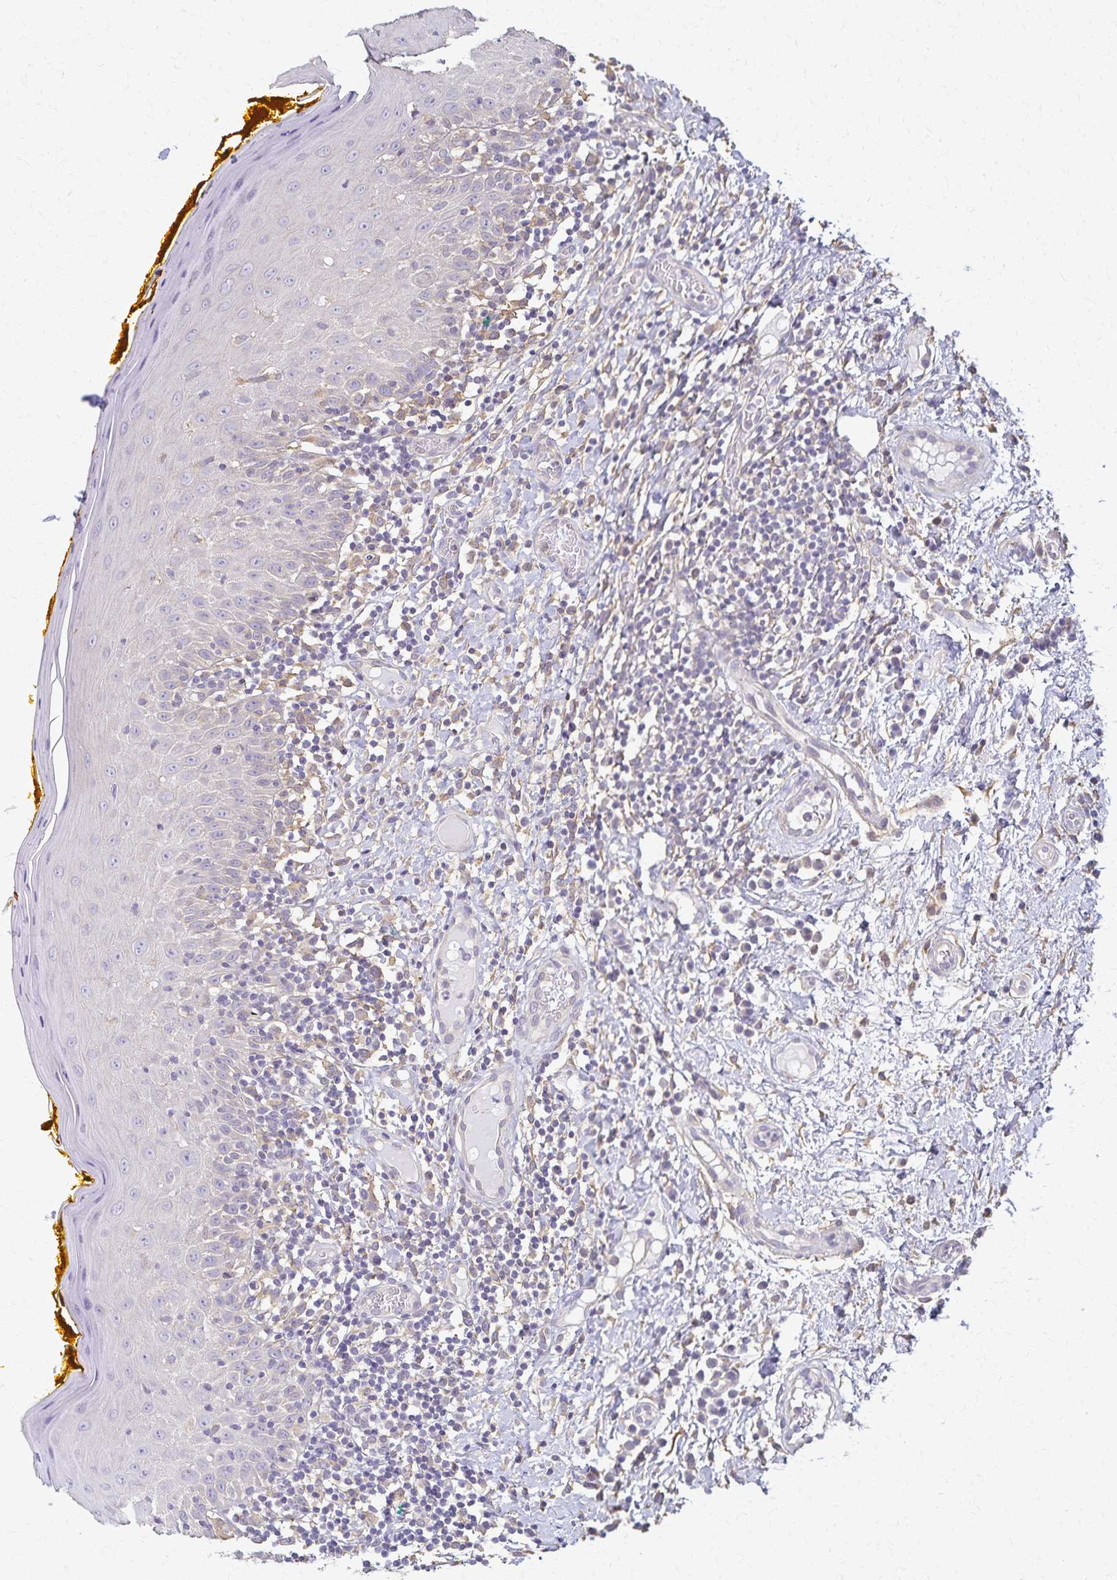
{"staining": {"intensity": "negative", "quantity": "none", "location": "none"}, "tissue": "oral mucosa", "cell_type": "Squamous epithelial cells", "image_type": "normal", "snomed": [{"axis": "morphology", "description": "Normal tissue, NOS"}, {"axis": "topography", "description": "Oral tissue"}, {"axis": "topography", "description": "Tounge, NOS"}], "caption": "Immunohistochemical staining of benign human oral mucosa demonstrates no significant positivity in squamous epithelial cells. (DAB (3,3'-diaminobenzidine) immunohistochemistry visualized using brightfield microscopy, high magnification).", "gene": "KISS1", "patient": {"sex": "female", "age": 58}}